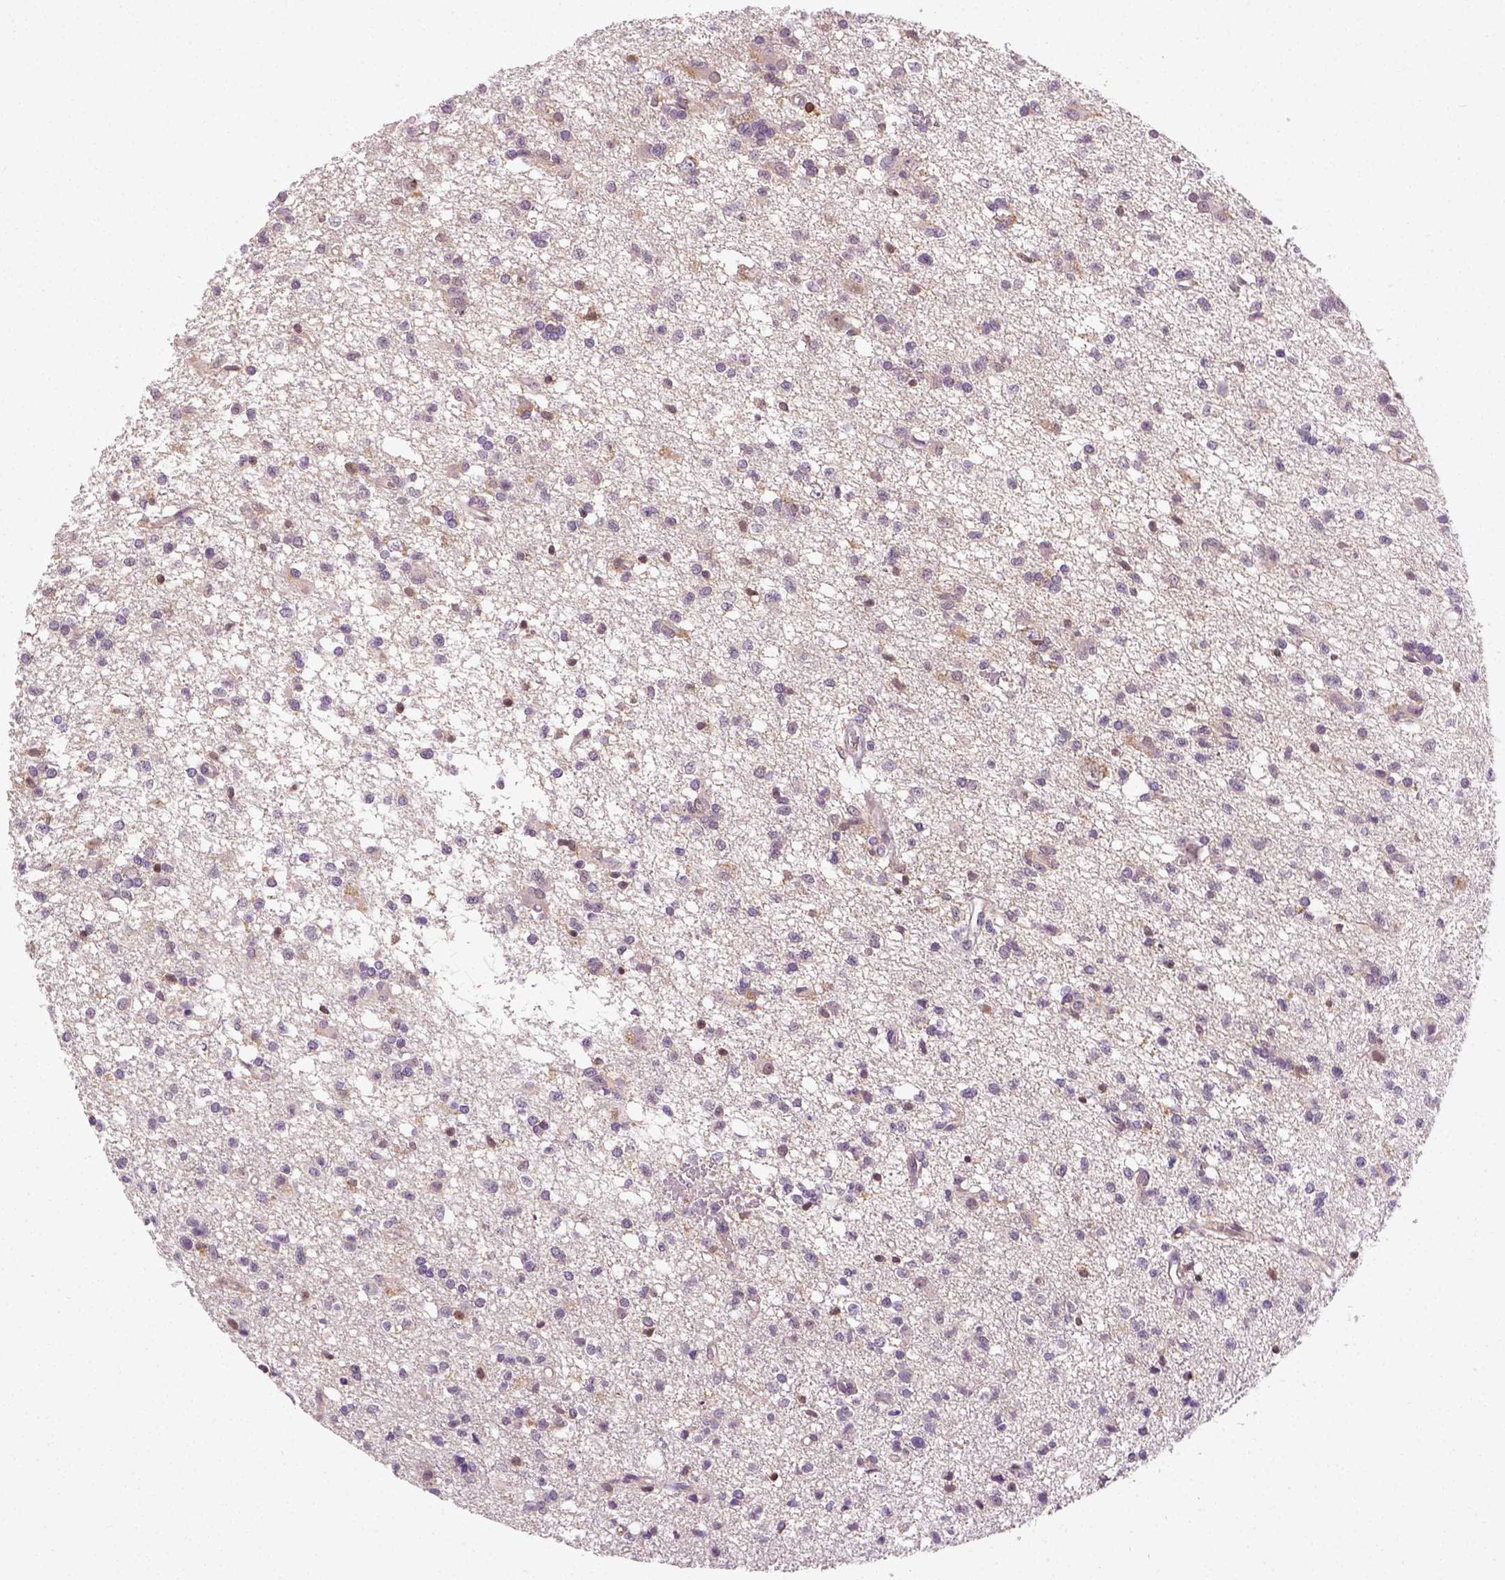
{"staining": {"intensity": "weak", "quantity": "25%-75%", "location": "cytoplasmic/membranous"}, "tissue": "glioma", "cell_type": "Tumor cells", "image_type": "cancer", "snomed": [{"axis": "morphology", "description": "Glioma, malignant, Low grade"}, {"axis": "topography", "description": "Brain"}], "caption": "The immunohistochemical stain shows weak cytoplasmic/membranous staining in tumor cells of glioma tissue. Nuclei are stained in blue.", "gene": "MATK", "patient": {"sex": "male", "age": 64}}